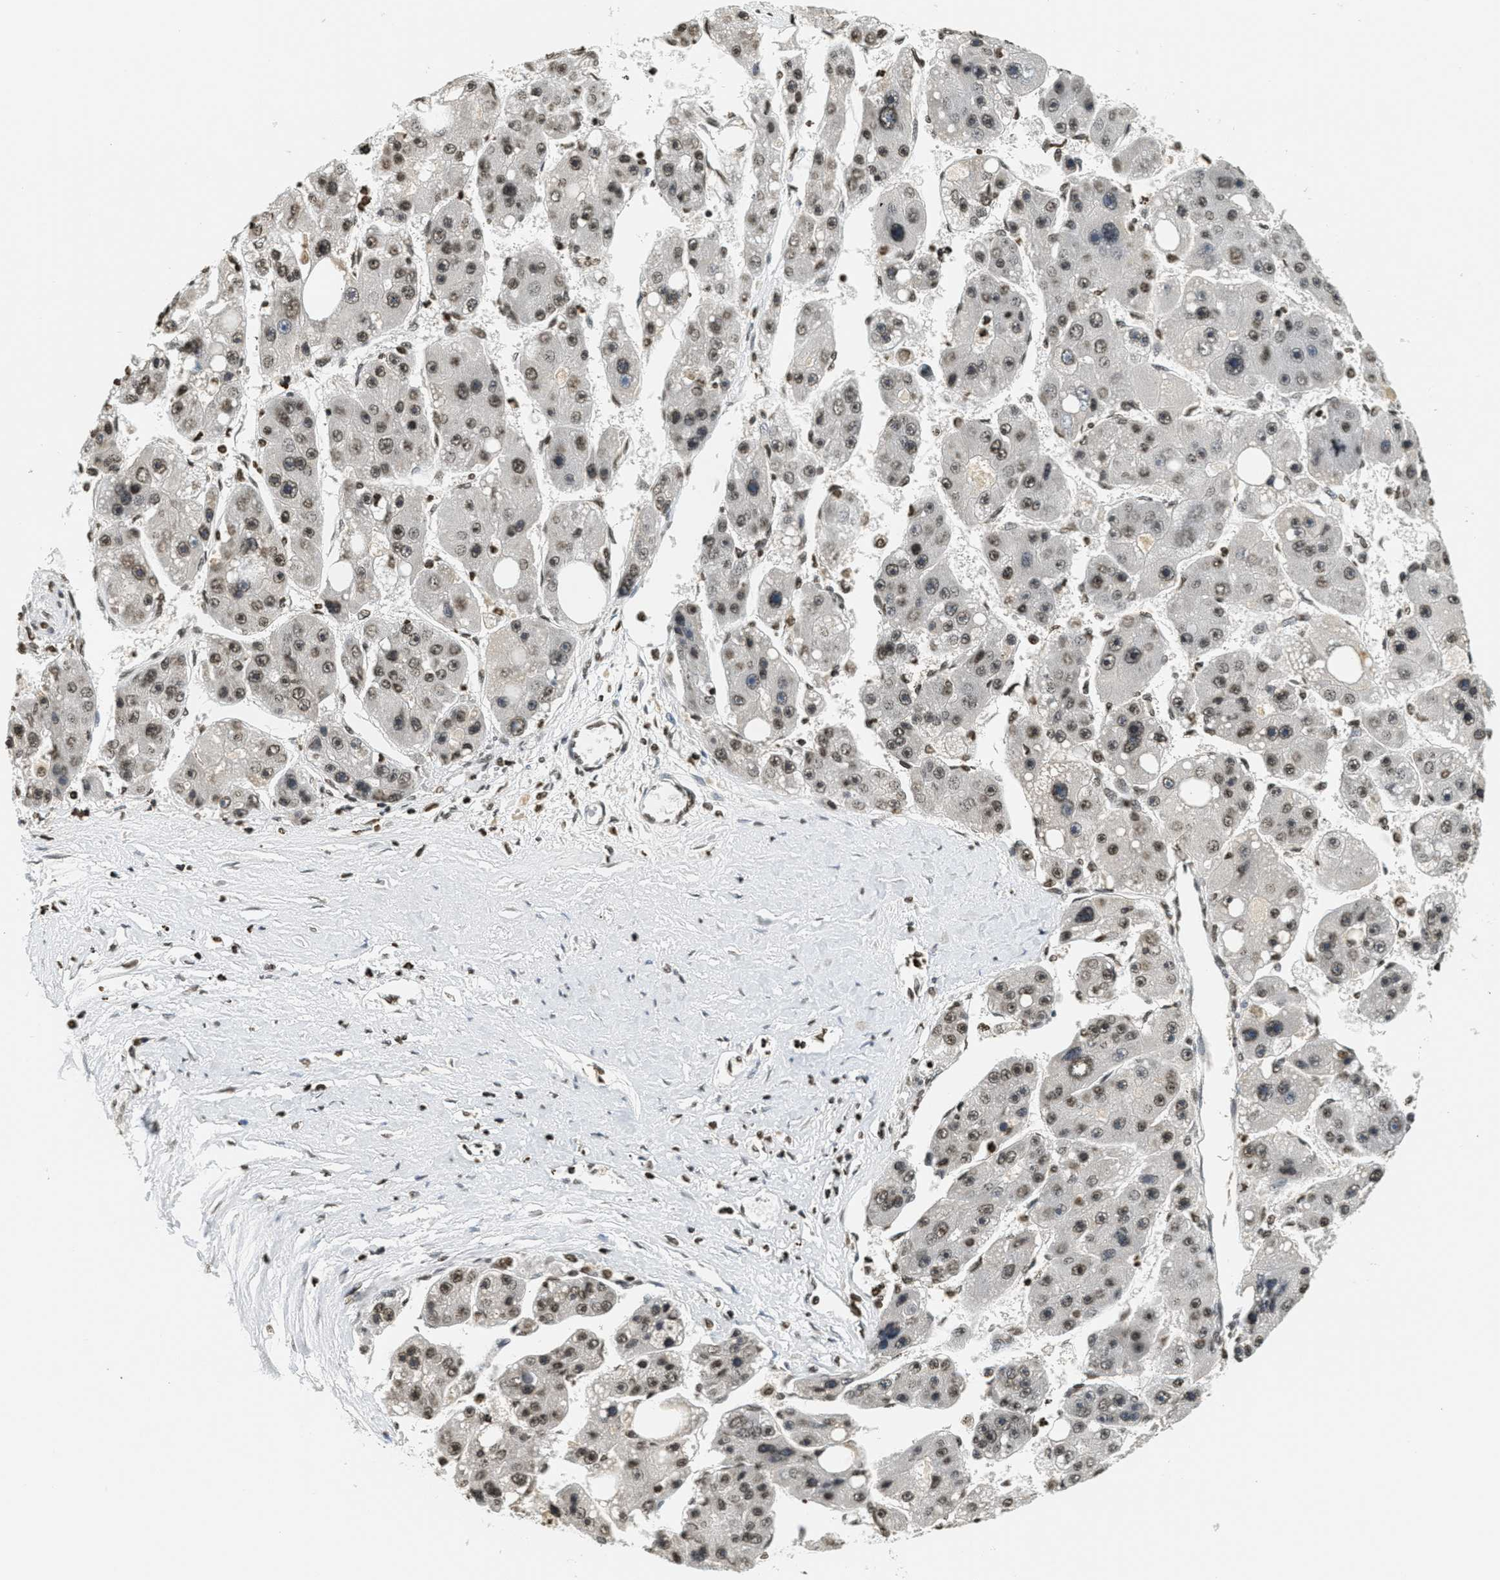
{"staining": {"intensity": "moderate", "quantity": ">75%", "location": "nuclear"}, "tissue": "liver cancer", "cell_type": "Tumor cells", "image_type": "cancer", "snomed": [{"axis": "morphology", "description": "Carcinoma, Hepatocellular, NOS"}, {"axis": "topography", "description": "Liver"}], "caption": "Tumor cells show moderate nuclear expression in approximately >75% of cells in hepatocellular carcinoma (liver).", "gene": "LDB2", "patient": {"sex": "female", "age": 61}}